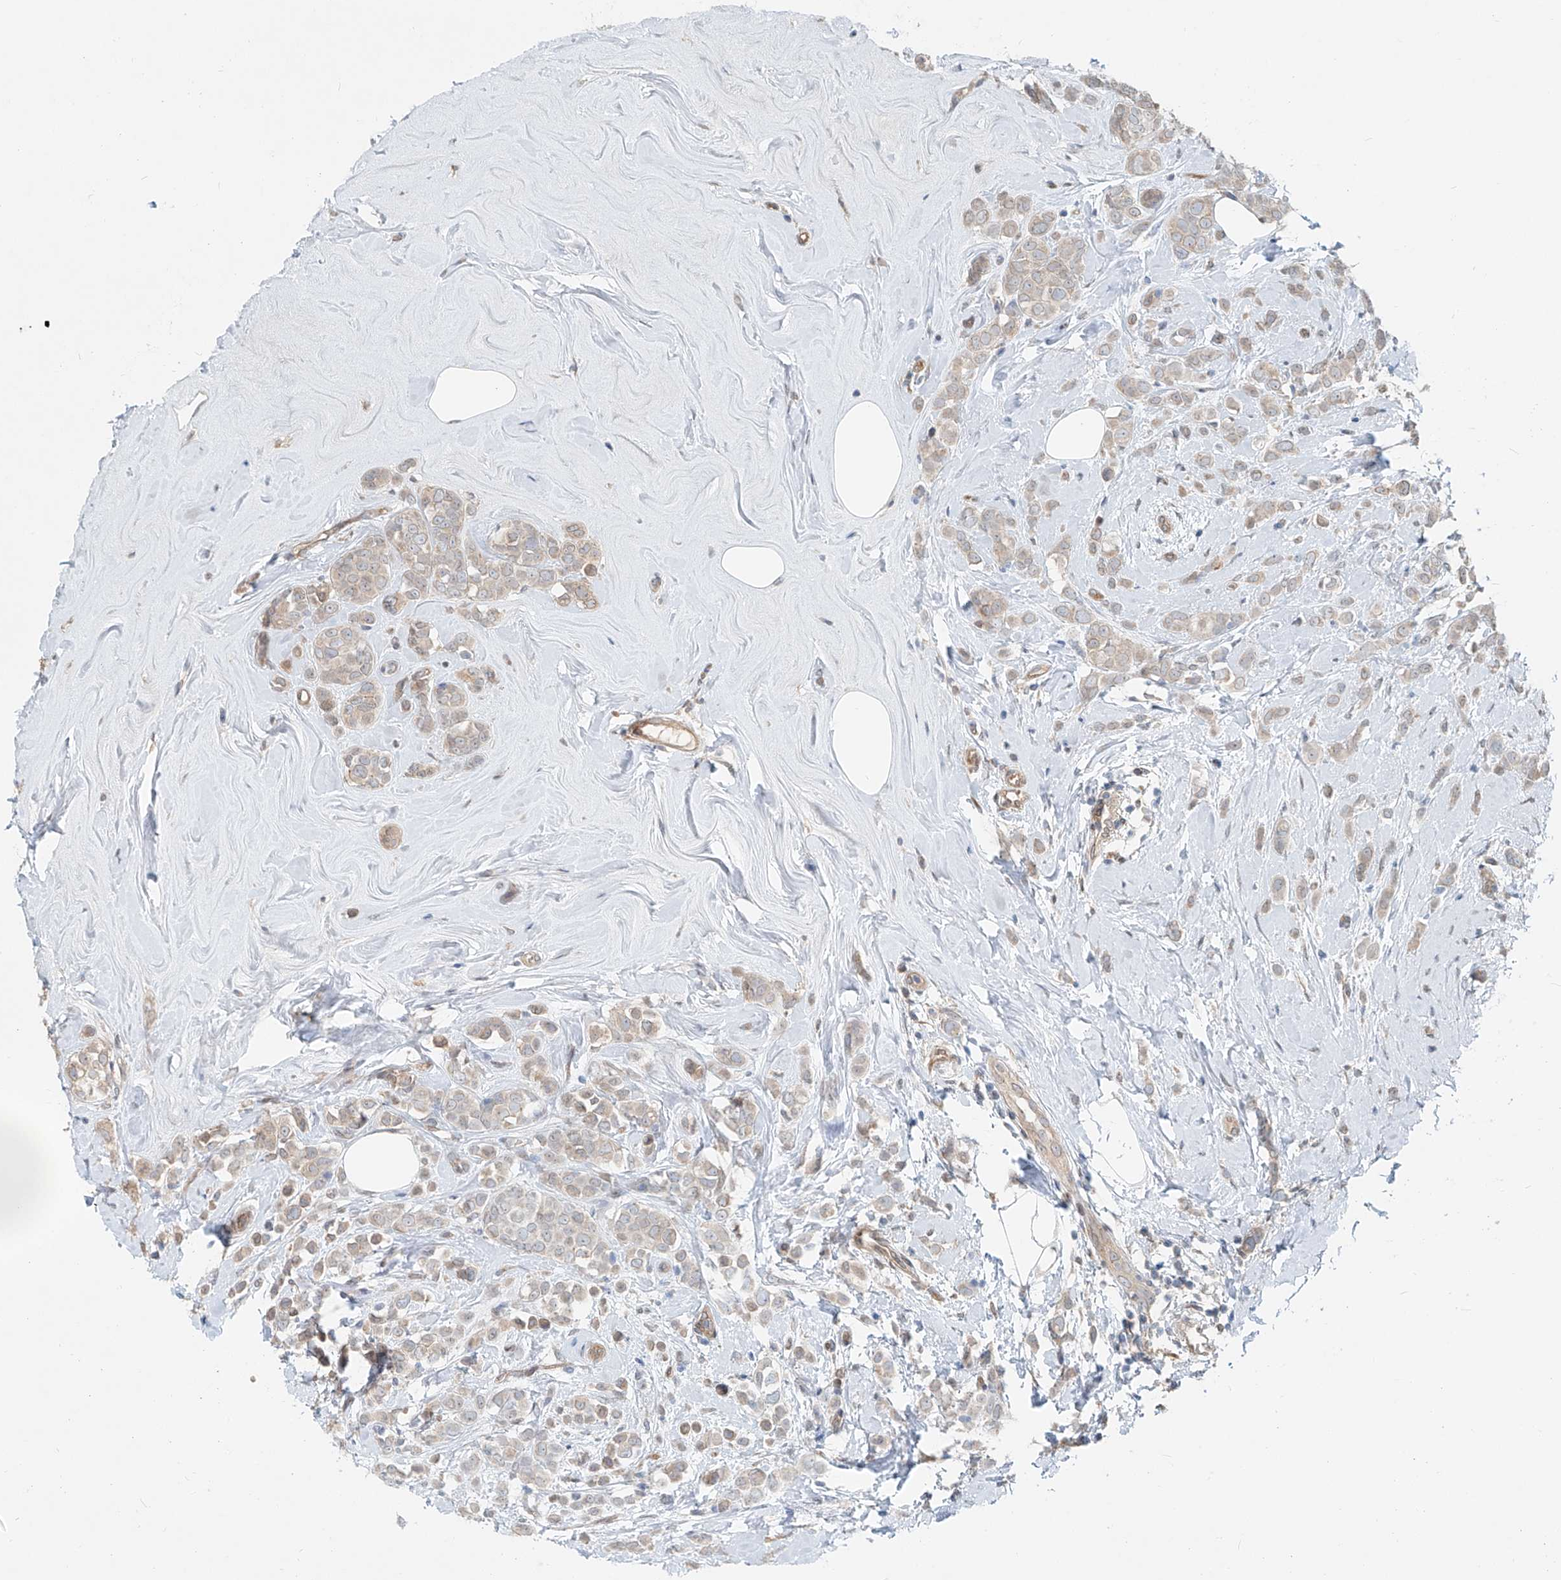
{"staining": {"intensity": "weak", "quantity": "25%-75%", "location": "cytoplasmic/membranous"}, "tissue": "breast cancer", "cell_type": "Tumor cells", "image_type": "cancer", "snomed": [{"axis": "morphology", "description": "Lobular carcinoma"}, {"axis": "topography", "description": "Breast"}], "caption": "Immunohistochemical staining of breast cancer reveals low levels of weak cytoplasmic/membranous protein staining in approximately 25%-75% of tumor cells.", "gene": "SASH1", "patient": {"sex": "female", "age": 47}}